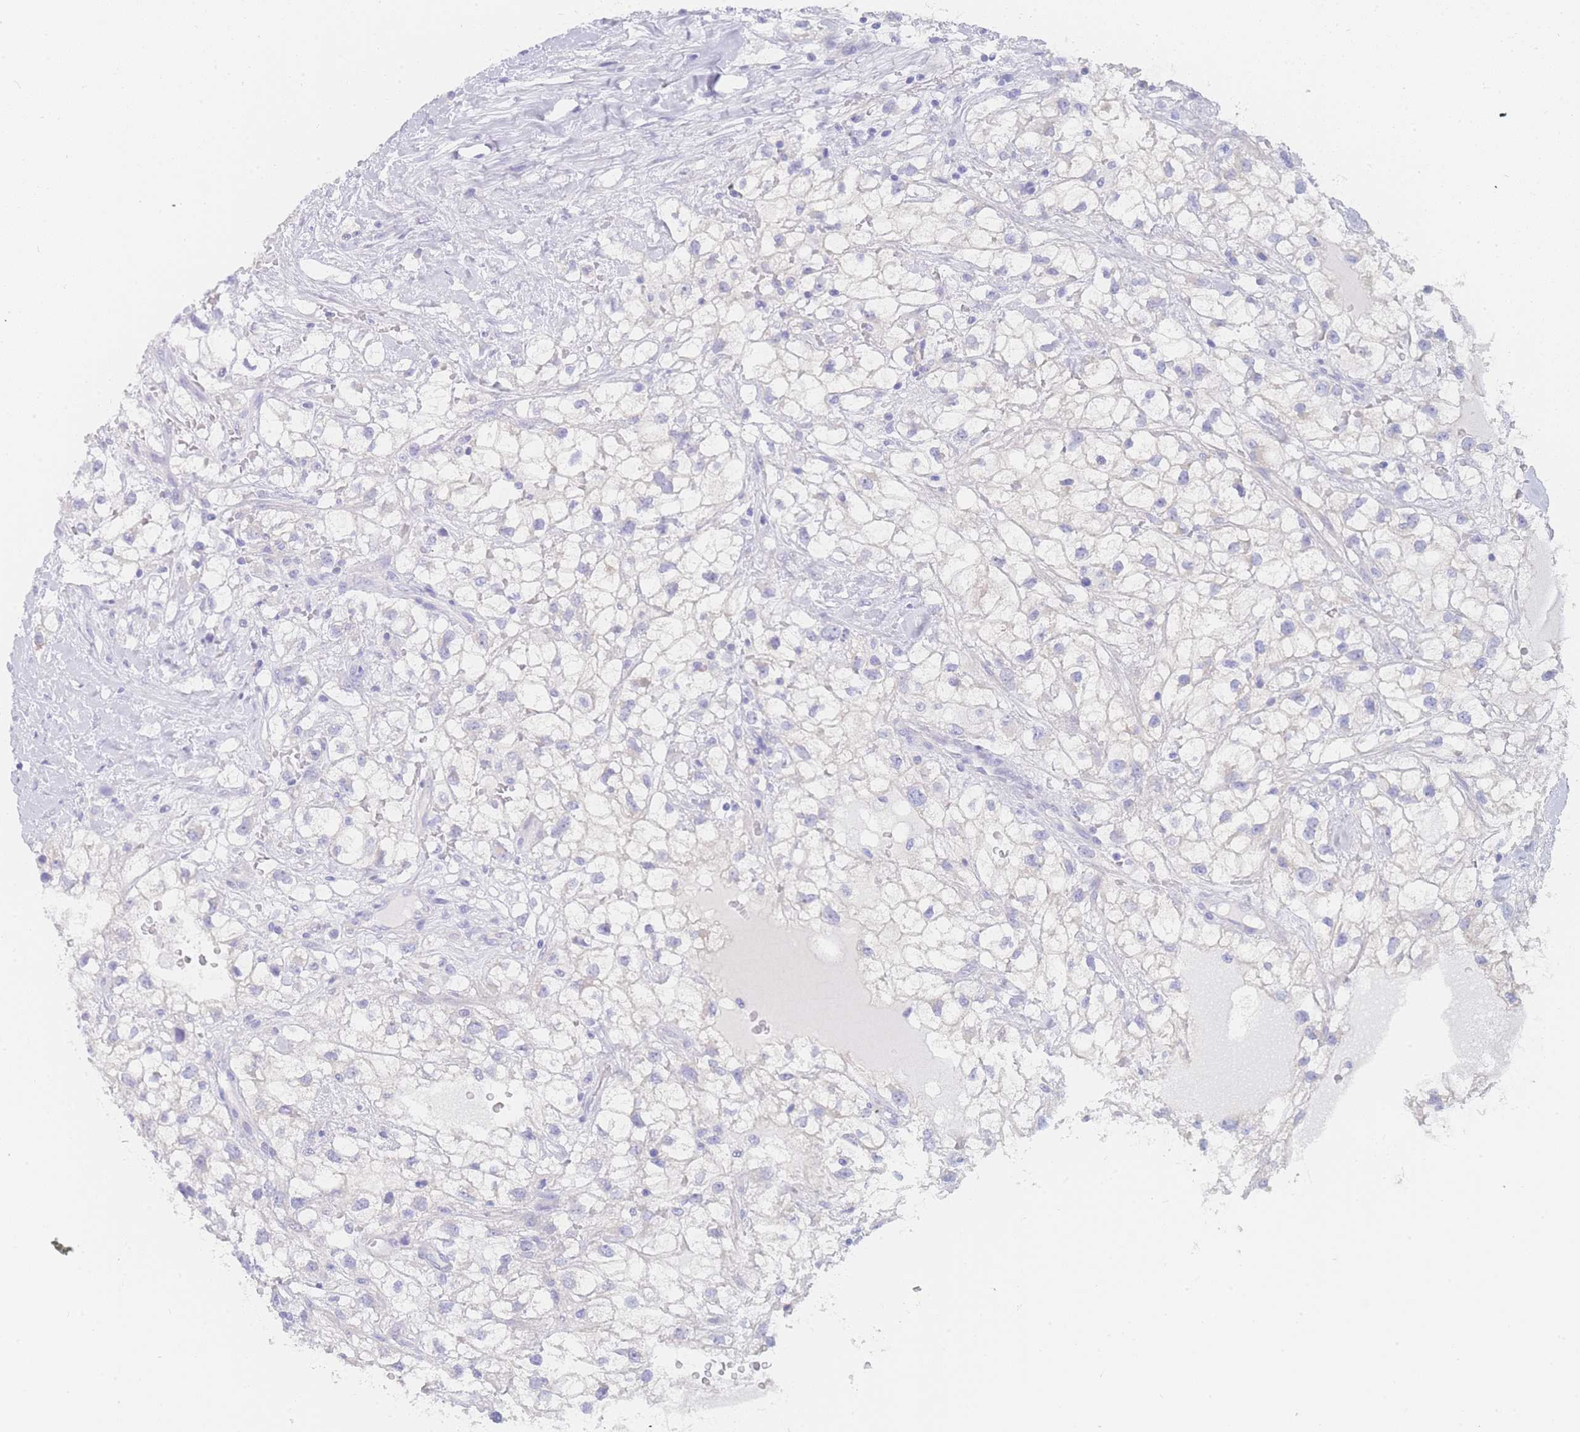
{"staining": {"intensity": "negative", "quantity": "none", "location": "none"}, "tissue": "renal cancer", "cell_type": "Tumor cells", "image_type": "cancer", "snomed": [{"axis": "morphology", "description": "Adenocarcinoma, NOS"}, {"axis": "topography", "description": "Kidney"}], "caption": "High magnification brightfield microscopy of renal adenocarcinoma stained with DAB (brown) and counterstained with hematoxylin (blue): tumor cells show no significant positivity.", "gene": "LZTFL1", "patient": {"sex": "male", "age": 59}}